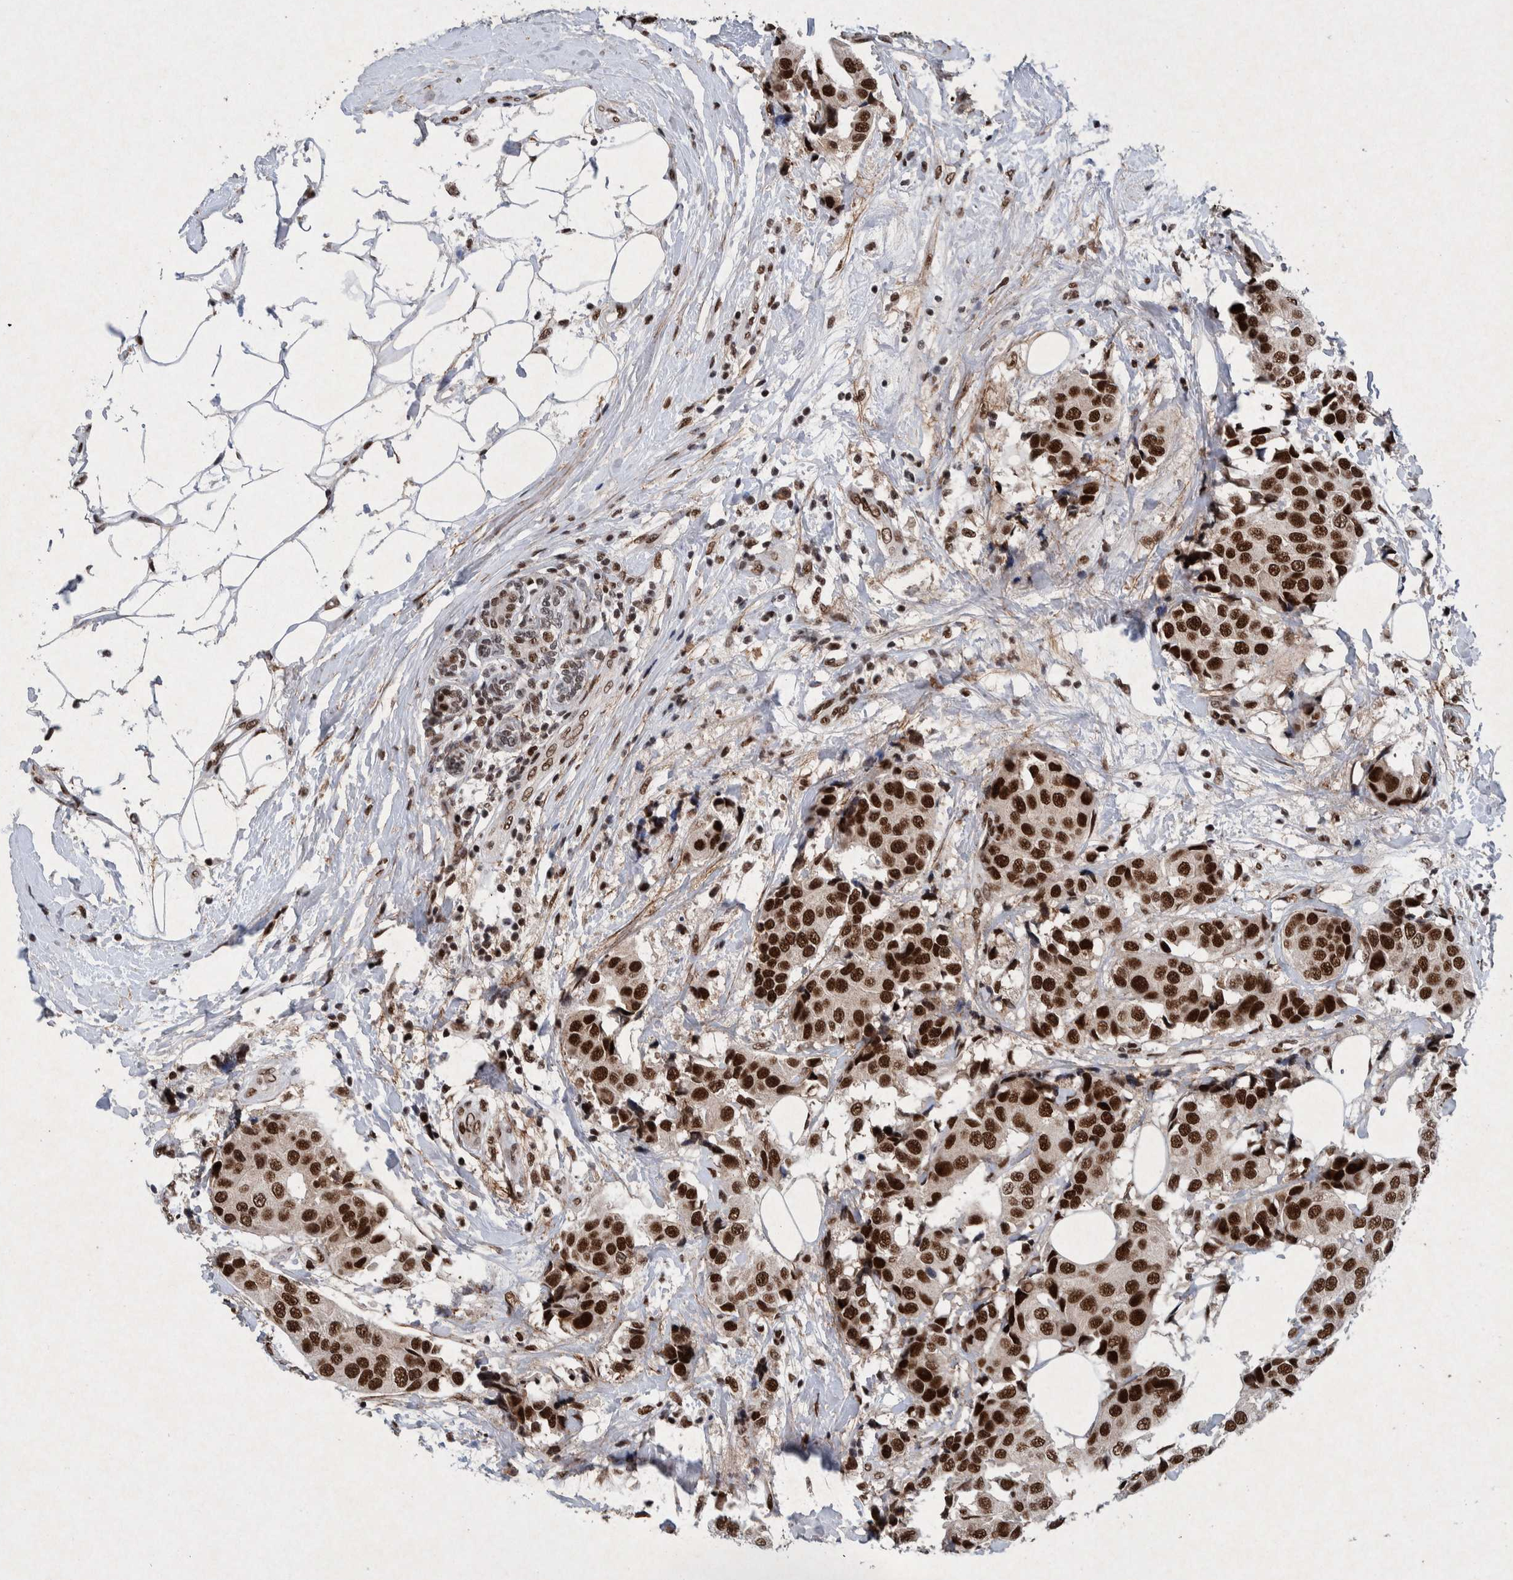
{"staining": {"intensity": "strong", "quantity": ">75%", "location": "nuclear"}, "tissue": "breast cancer", "cell_type": "Tumor cells", "image_type": "cancer", "snomed": [{"axis": "morphology", "description": "Normal tissue, NOS"}, {"axis": "morphology", "description": "Duct carcinoma"}, {"axis": "topography", "description": "Breast"}], "caption": "Immunohistochemical staining of human breast cancer reveals high levels of strong nuclear protein positivity in about >75% of tumor cells.", "gene": "TAF10", "patient": {"sex": "female", "age": 39}}